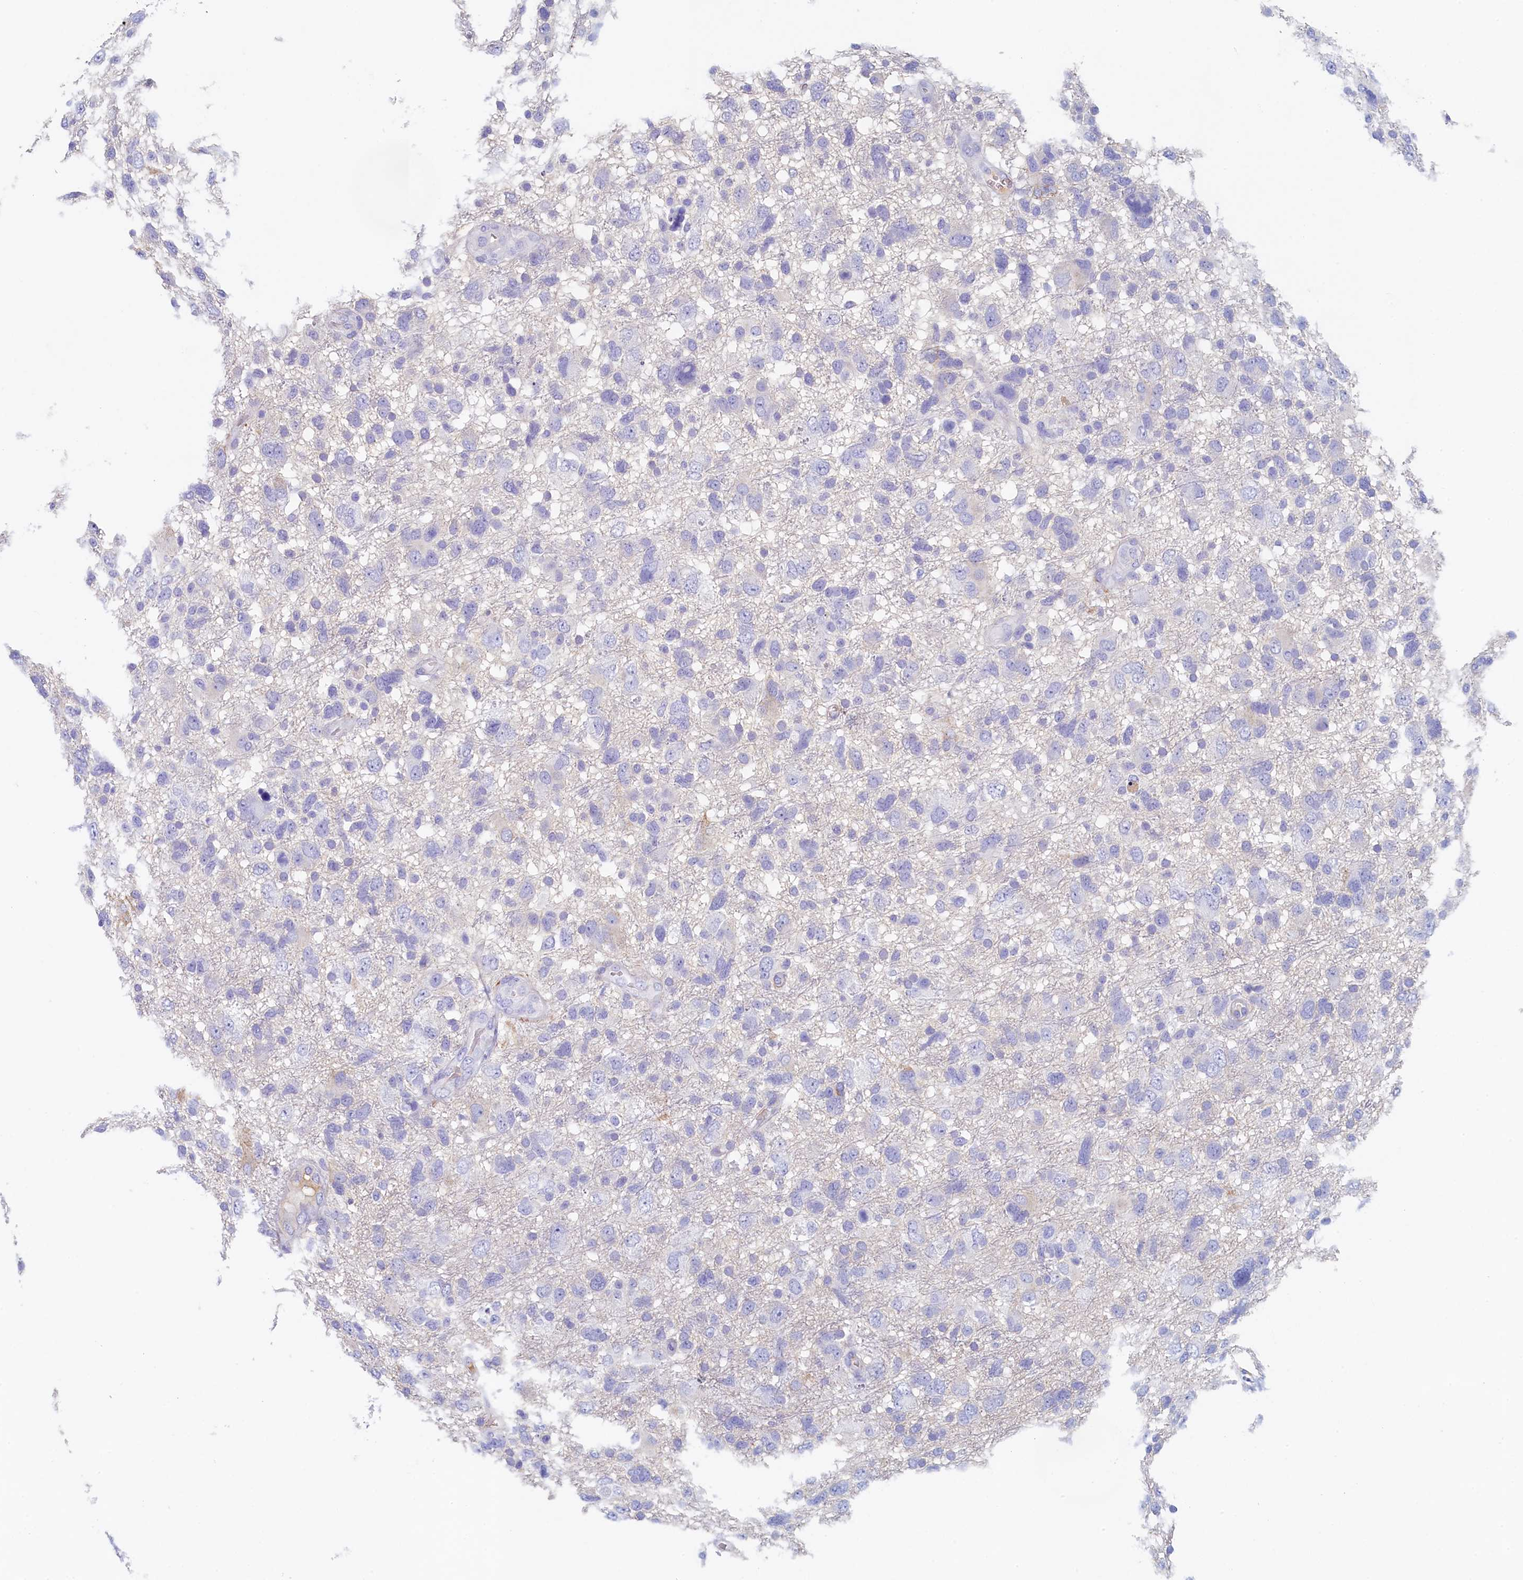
{"staining": {"intensity": "negative", "quantity": "none", "location": "none"}, "tissue": "glioma", "cell_type": "Tumor cells", "image_type": "cancer", "snomed": [{"axis": "morphology", "description": "Glioma, malignant, High grade"}, {"axis": "topography", "description": "Brain"}], "caption": "Tumor cells show no significant protein positivity in glioma.", "gene": "GUCA1C", "patient": {"sex": "male", "age": 61}}